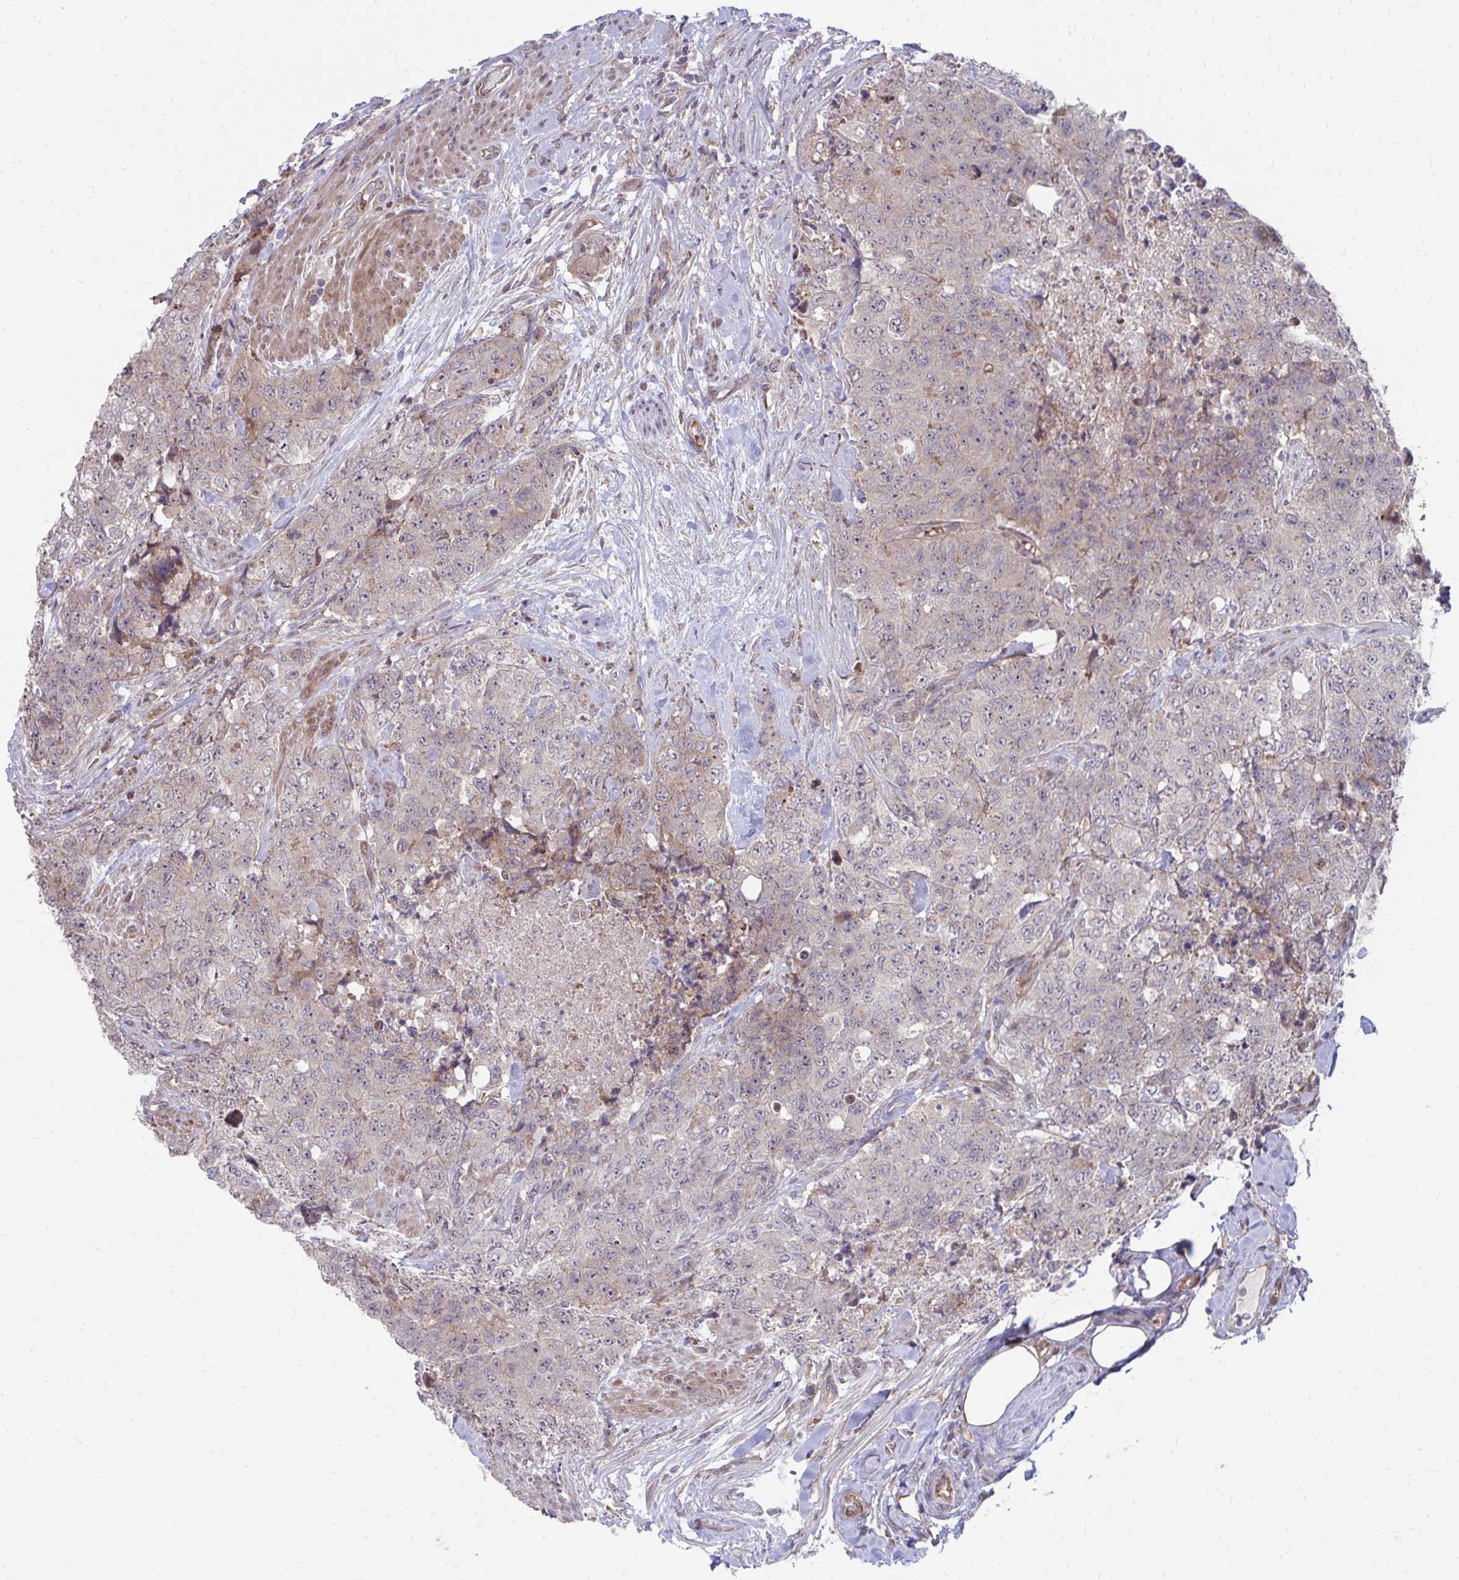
{"staining": {"intensity": "weak", "quantity": "25%-75%", "location": "cytoplasmic/membranous"}, "tissue": "urothelial cancer", "cell_type": "Tumor cells", "image_type": "cancer", "snomed": [{"axis": "morphology", "description": "Urothelial carcinoma, High grade"}, {"axis": "topography", "description": "Urinary bladder"}], "caption": "A low amount of weak cytoplasmic/membranous staining is present in about 25%-75% of tumor cells in urothelial carcinoma (high-grade) tissue. Immunohistochemistry stains the protein in brown and the nuclei are stained blue.", "gene": "ITPR2", "patient": {"sex": "female", "age": 78}}